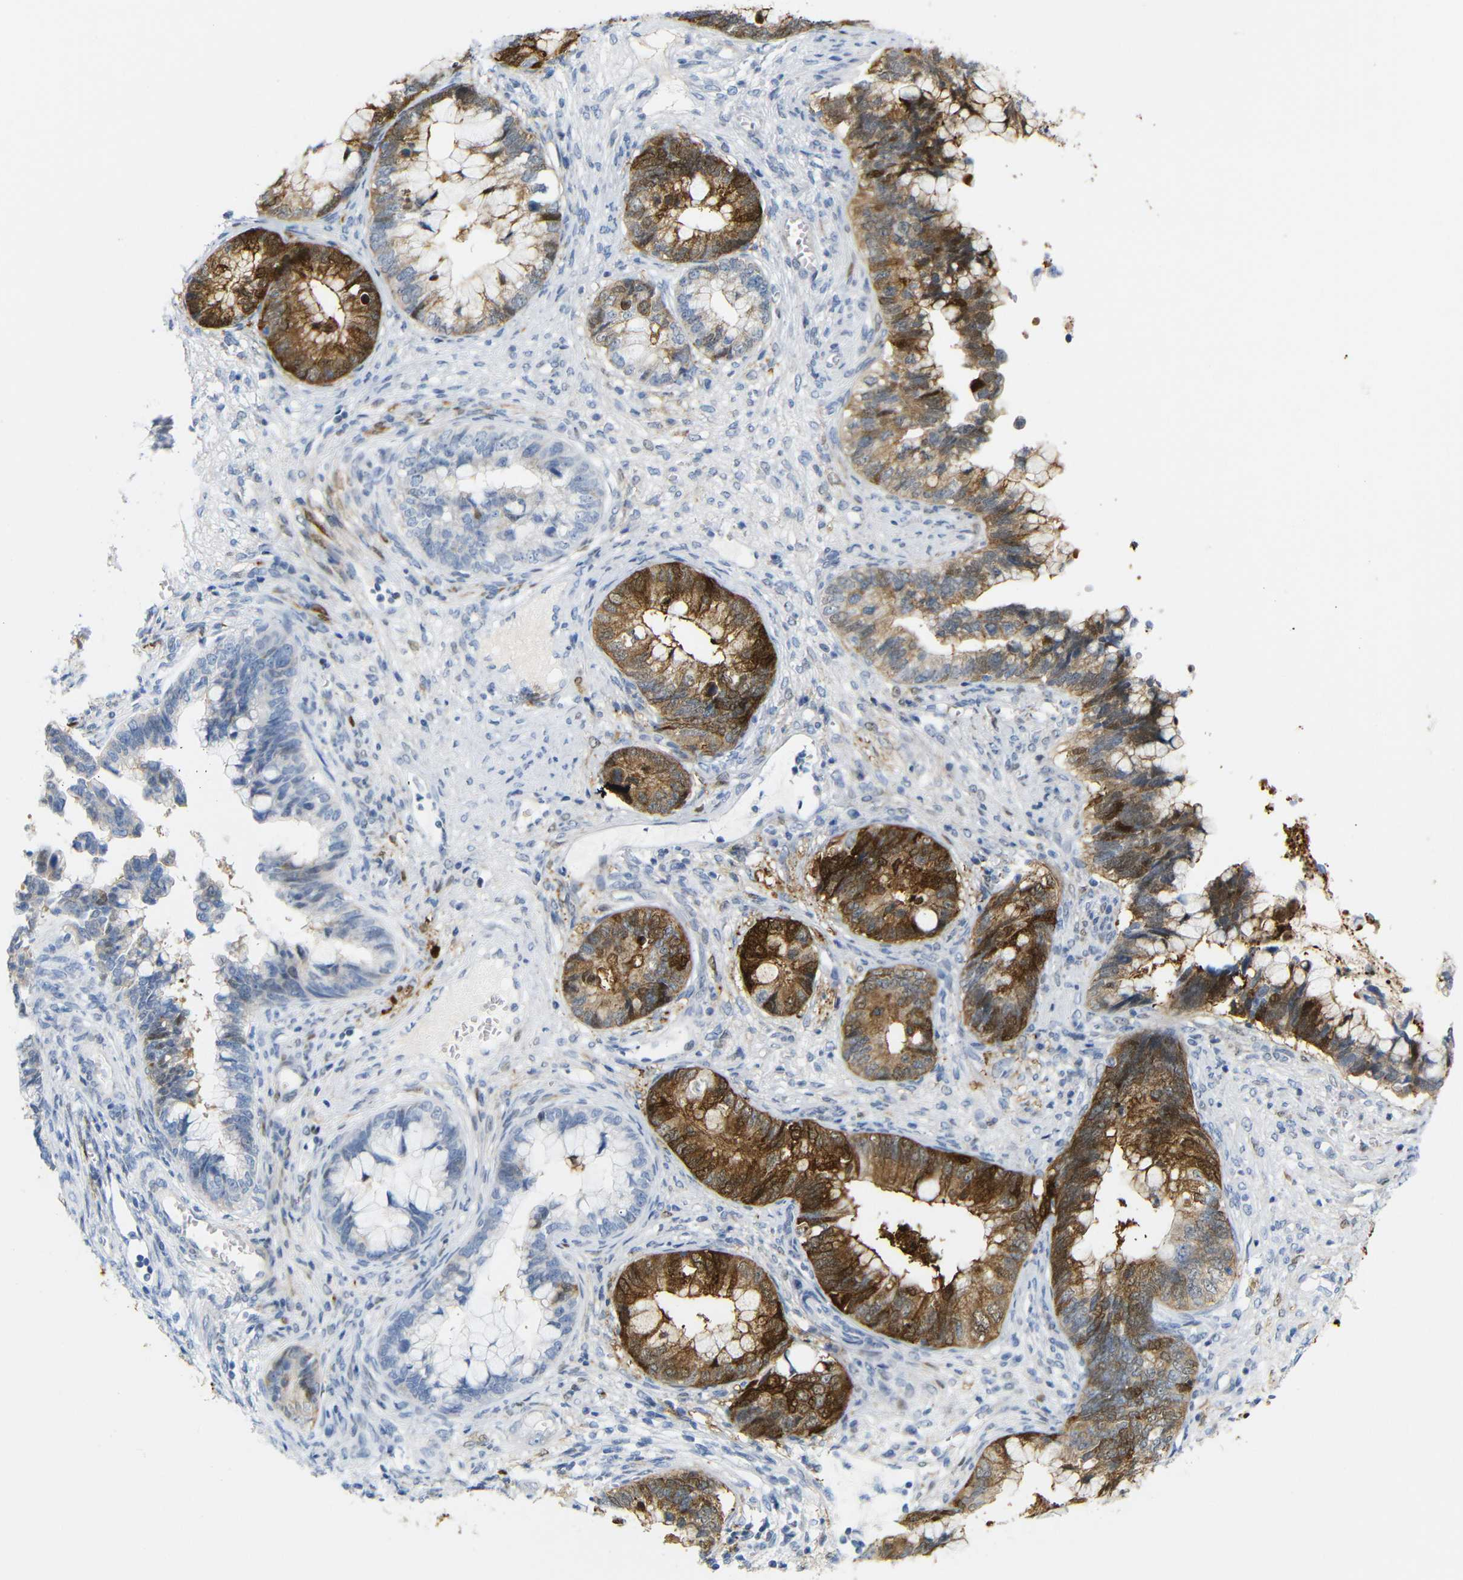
{"staining": {"intensity": "strong", "quantity": "25%-75%", "location": "cytoplasmic/membranous"}, "tissue": "cervical cancer", "cell_type": "Tumor cells", "image_type": "cancer", "snomed": [{"axis": "morphology", "description": "Adenocarcinoma, NOS"}, {"axis": "topography", "description": "Cervix"}], "caption": "Protein expression by immunohistochemistry shows strong cytoplasmic/membranous staining in about 25%-75% of tumor cells in adenocarcinoma (cervical). (brown staining indicates protein expression, while blue staining denotes nuclei).", "gene": "MT1A", "patient": {"sex": "female", "age": 44}}